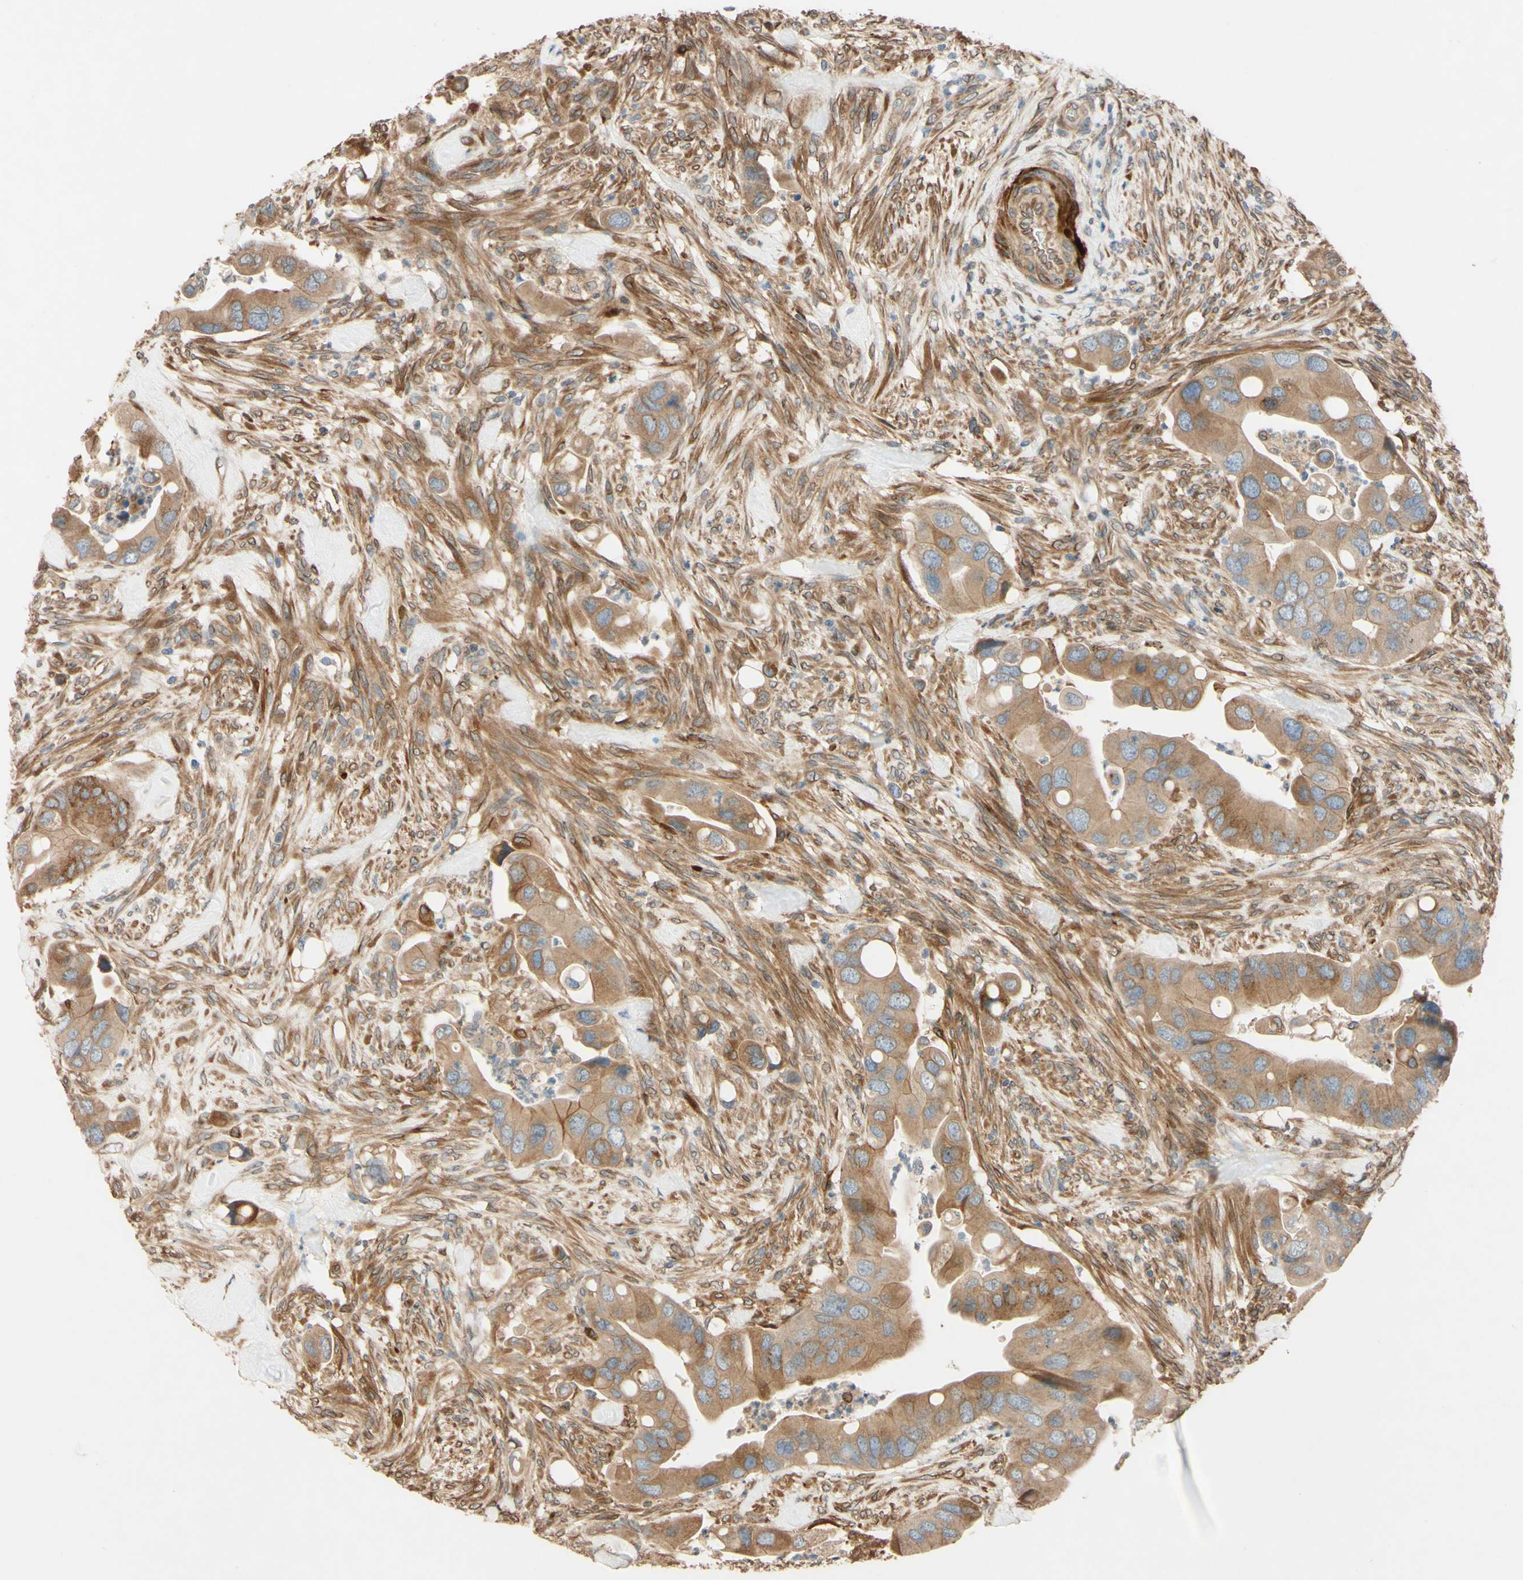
{"staining": {"intensity": "moderate", "quantity": ">75%", "location": "cytoplasmic/membranous"}, "tissue": "colorectal cancer", "cell_type": "Tumor cells", "image_type": "cancer", "snomed": [{"axis": "morphology", "description": "Adenocarcinoma, NOS"}, {"axis": "topography", "description": "Rectum"}], "caption": "Approximately >75% of tumor cells in colorectal cancer display moderate cytoplasmic/membranous protein positivity as visualized by brown immunohistochemical staining.", "gene": "PTPRU", "patient": {"sex": "female", "age": 57}}